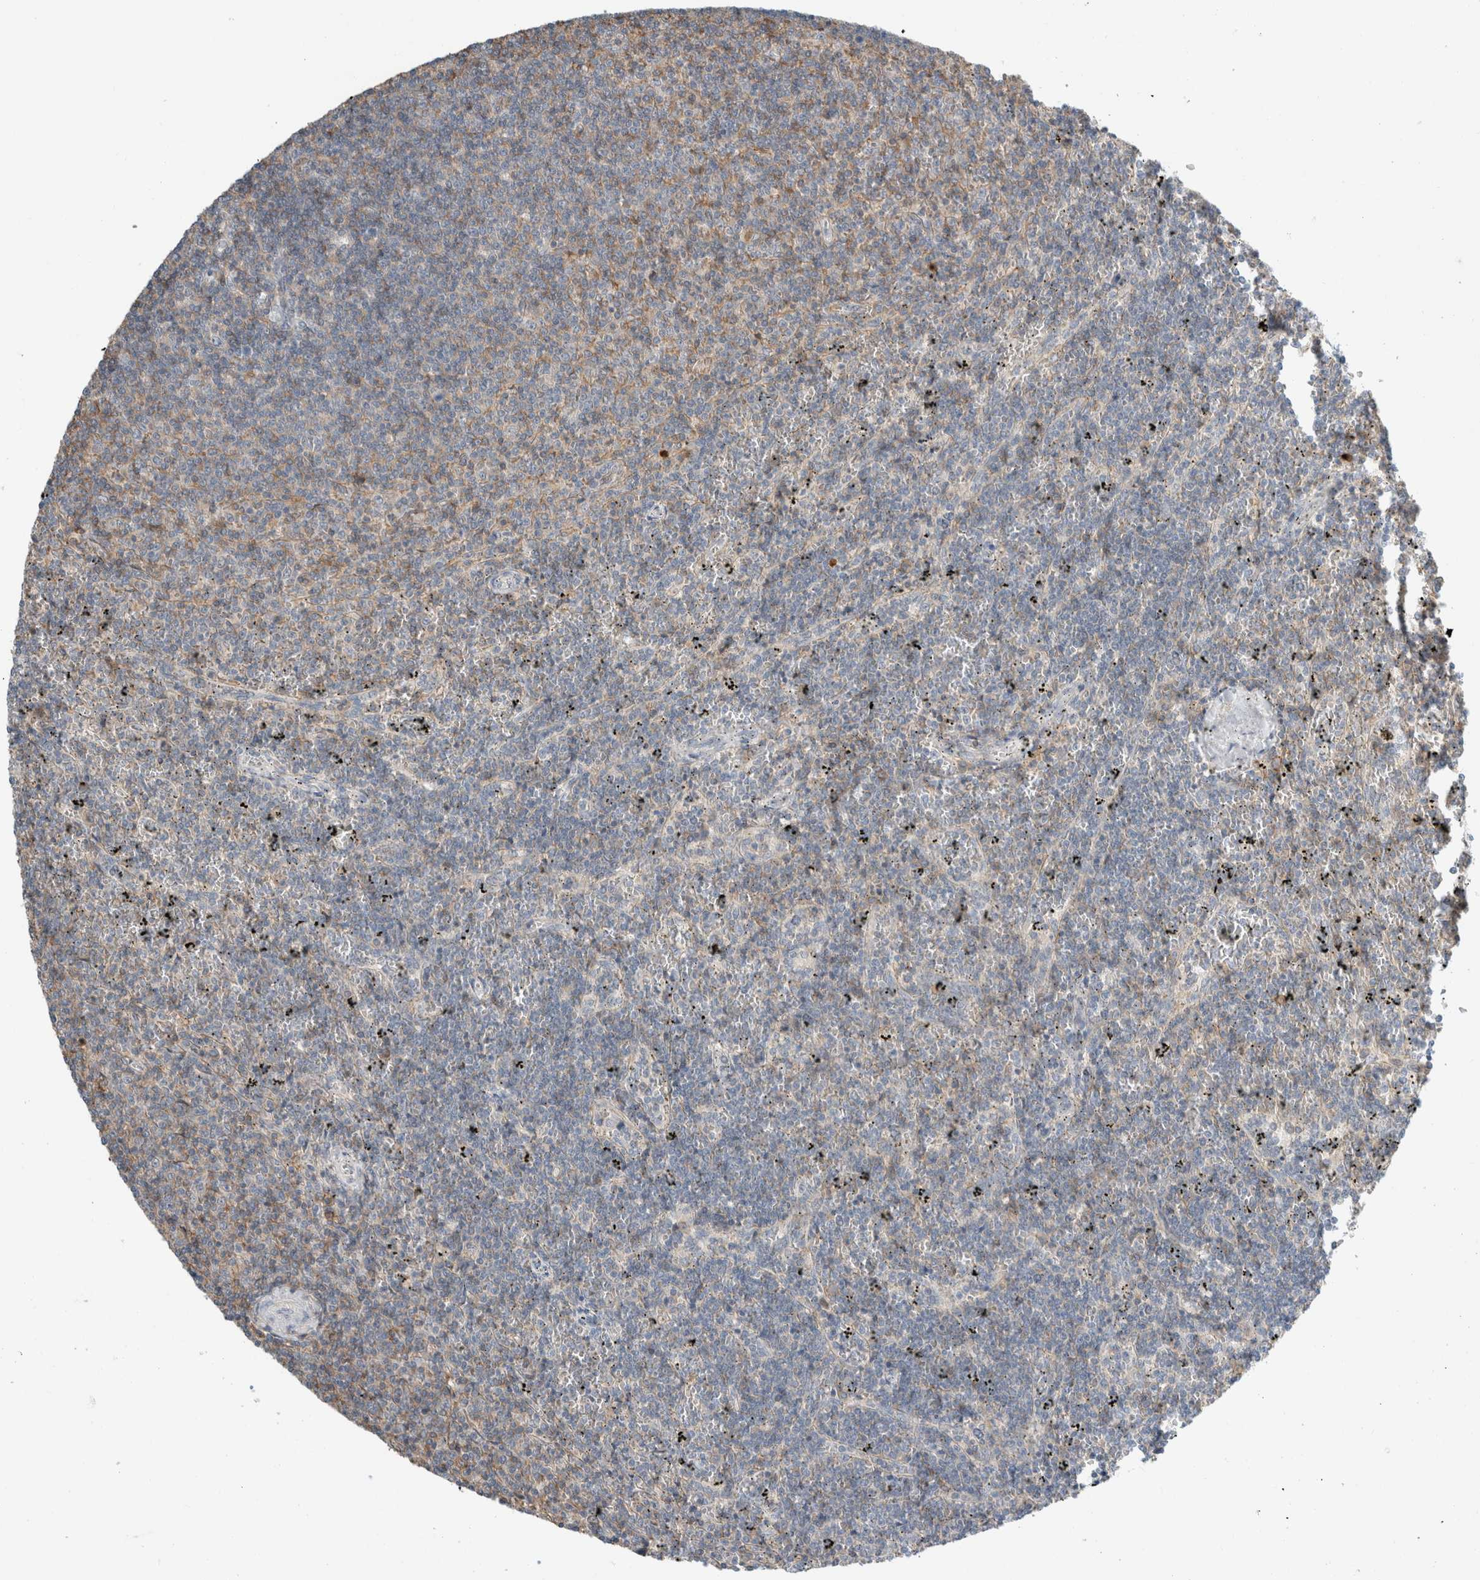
{"staining": {"intensity": "weak", "quantity": "<25%", "location": "cytoplasmic/membranous"}, "tissue": "lymphoma", "cell_type": "Tumor cells", "image_type": "cancer", "snomed": [{"axis": "morphology", "description": "Malignant lymphoma, non-Hodgkin's type, Low grade"}, {"axis": "topography", "description": "Spleen"}], "caption": "This photomicrograph is of lymphoma stained with immunohistochemistry (IHC) to label a protein in brown with the nuclei are counter-stained blue. There is no positivity in tumor cells.", "gene": "ERCC6L2", "patient": {"sex": "female", "age": 50}}